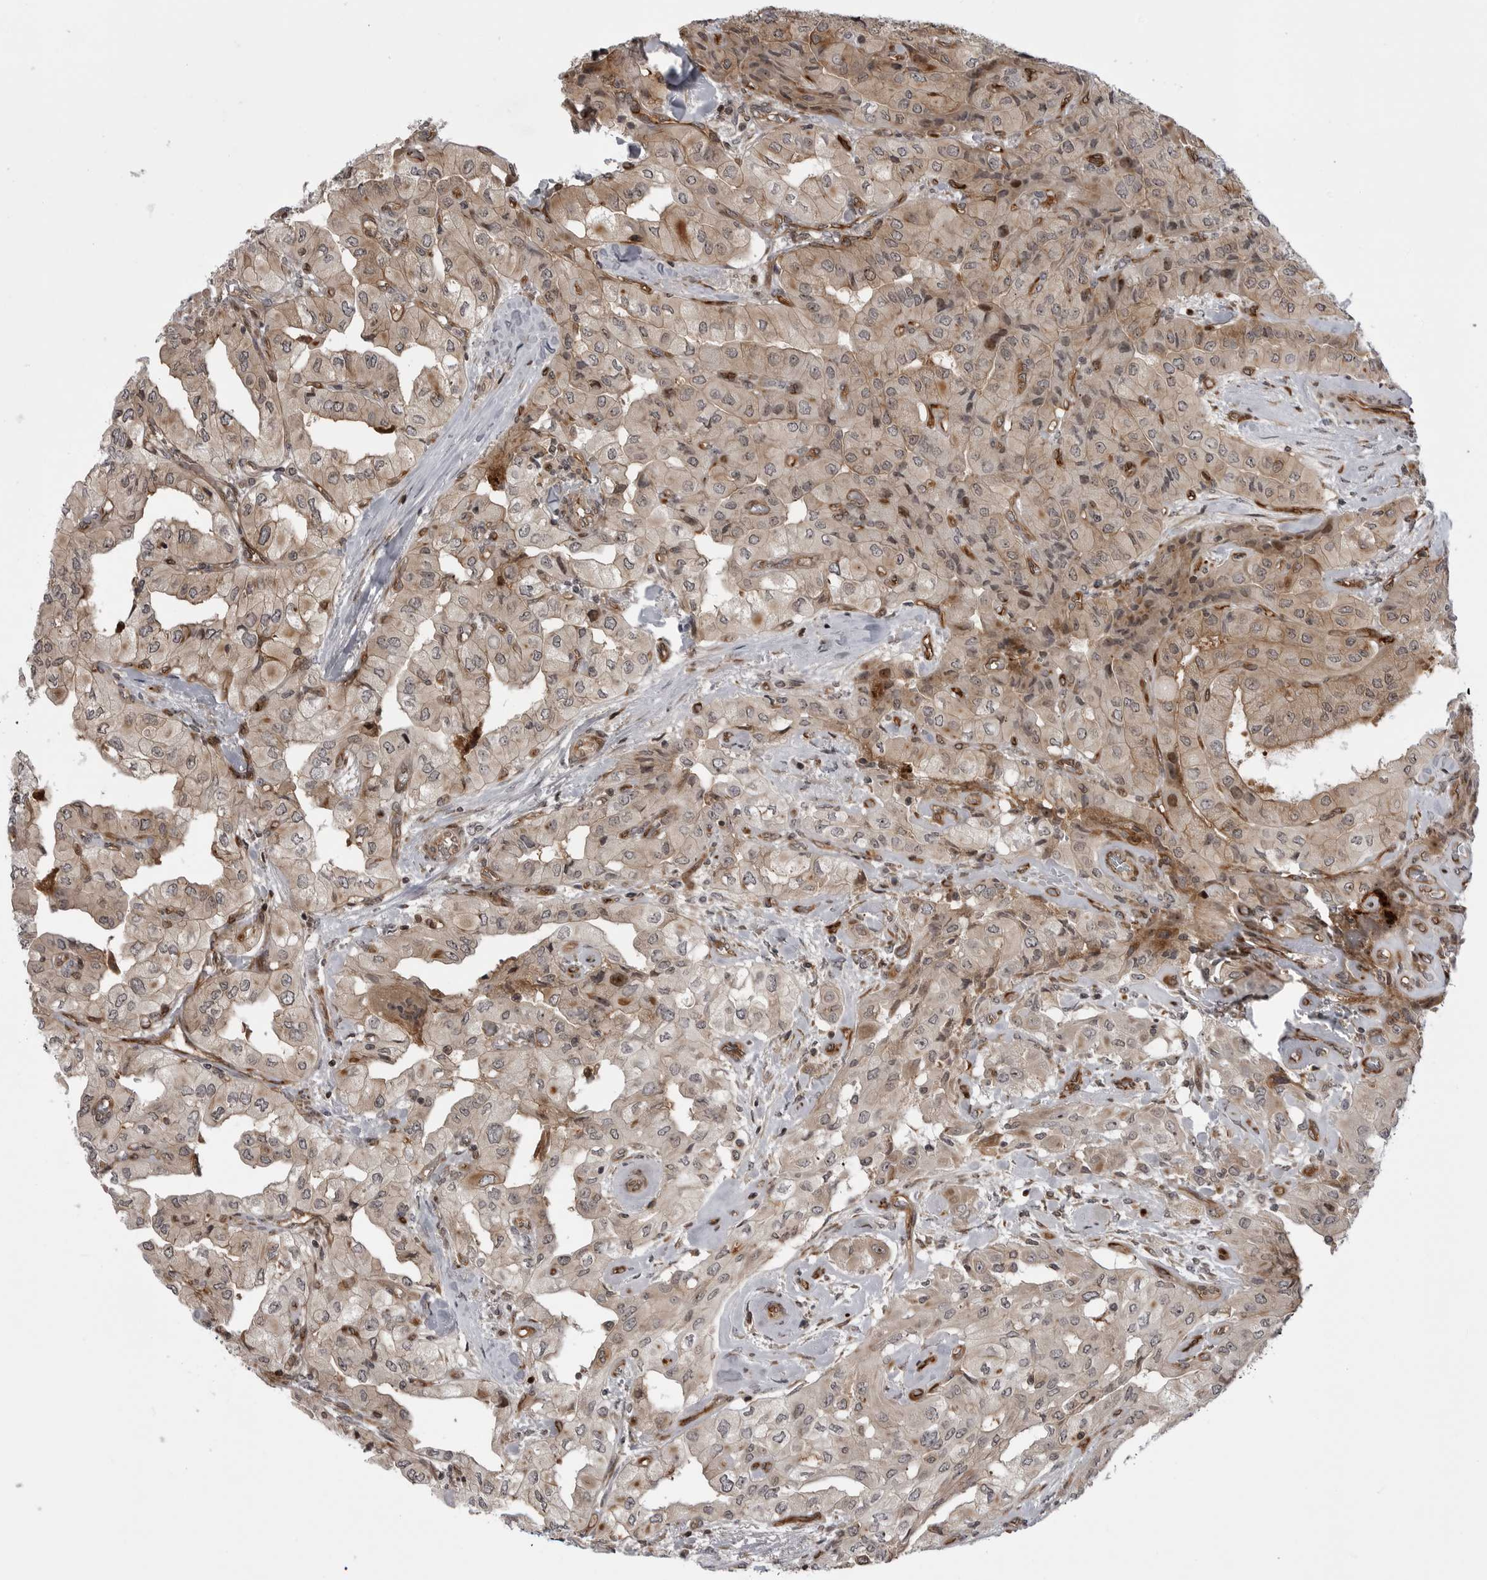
{"staining": {"intensity": "weak", "quantity": ">75%", "location": "cytoplasmic/membranous"}, "tissue": "thyroid cancer", "cell_type": "Tumor cells", "image_type": "cancer", "snomed": [{"axis": "morphology", "description": "Papillary adenocarcinoma, NOS"}, {"axis": "topography", "description": "Thyroid gland"}], "caption": "Immunohistochemical staining of thyroid papillary adenocarcinoma reveals low levels of weak cytoplasmic/membranous expression in about >75% of tumor cells.", "gene": "ABL1", "patient": {"sex": "female", "age": 59}}